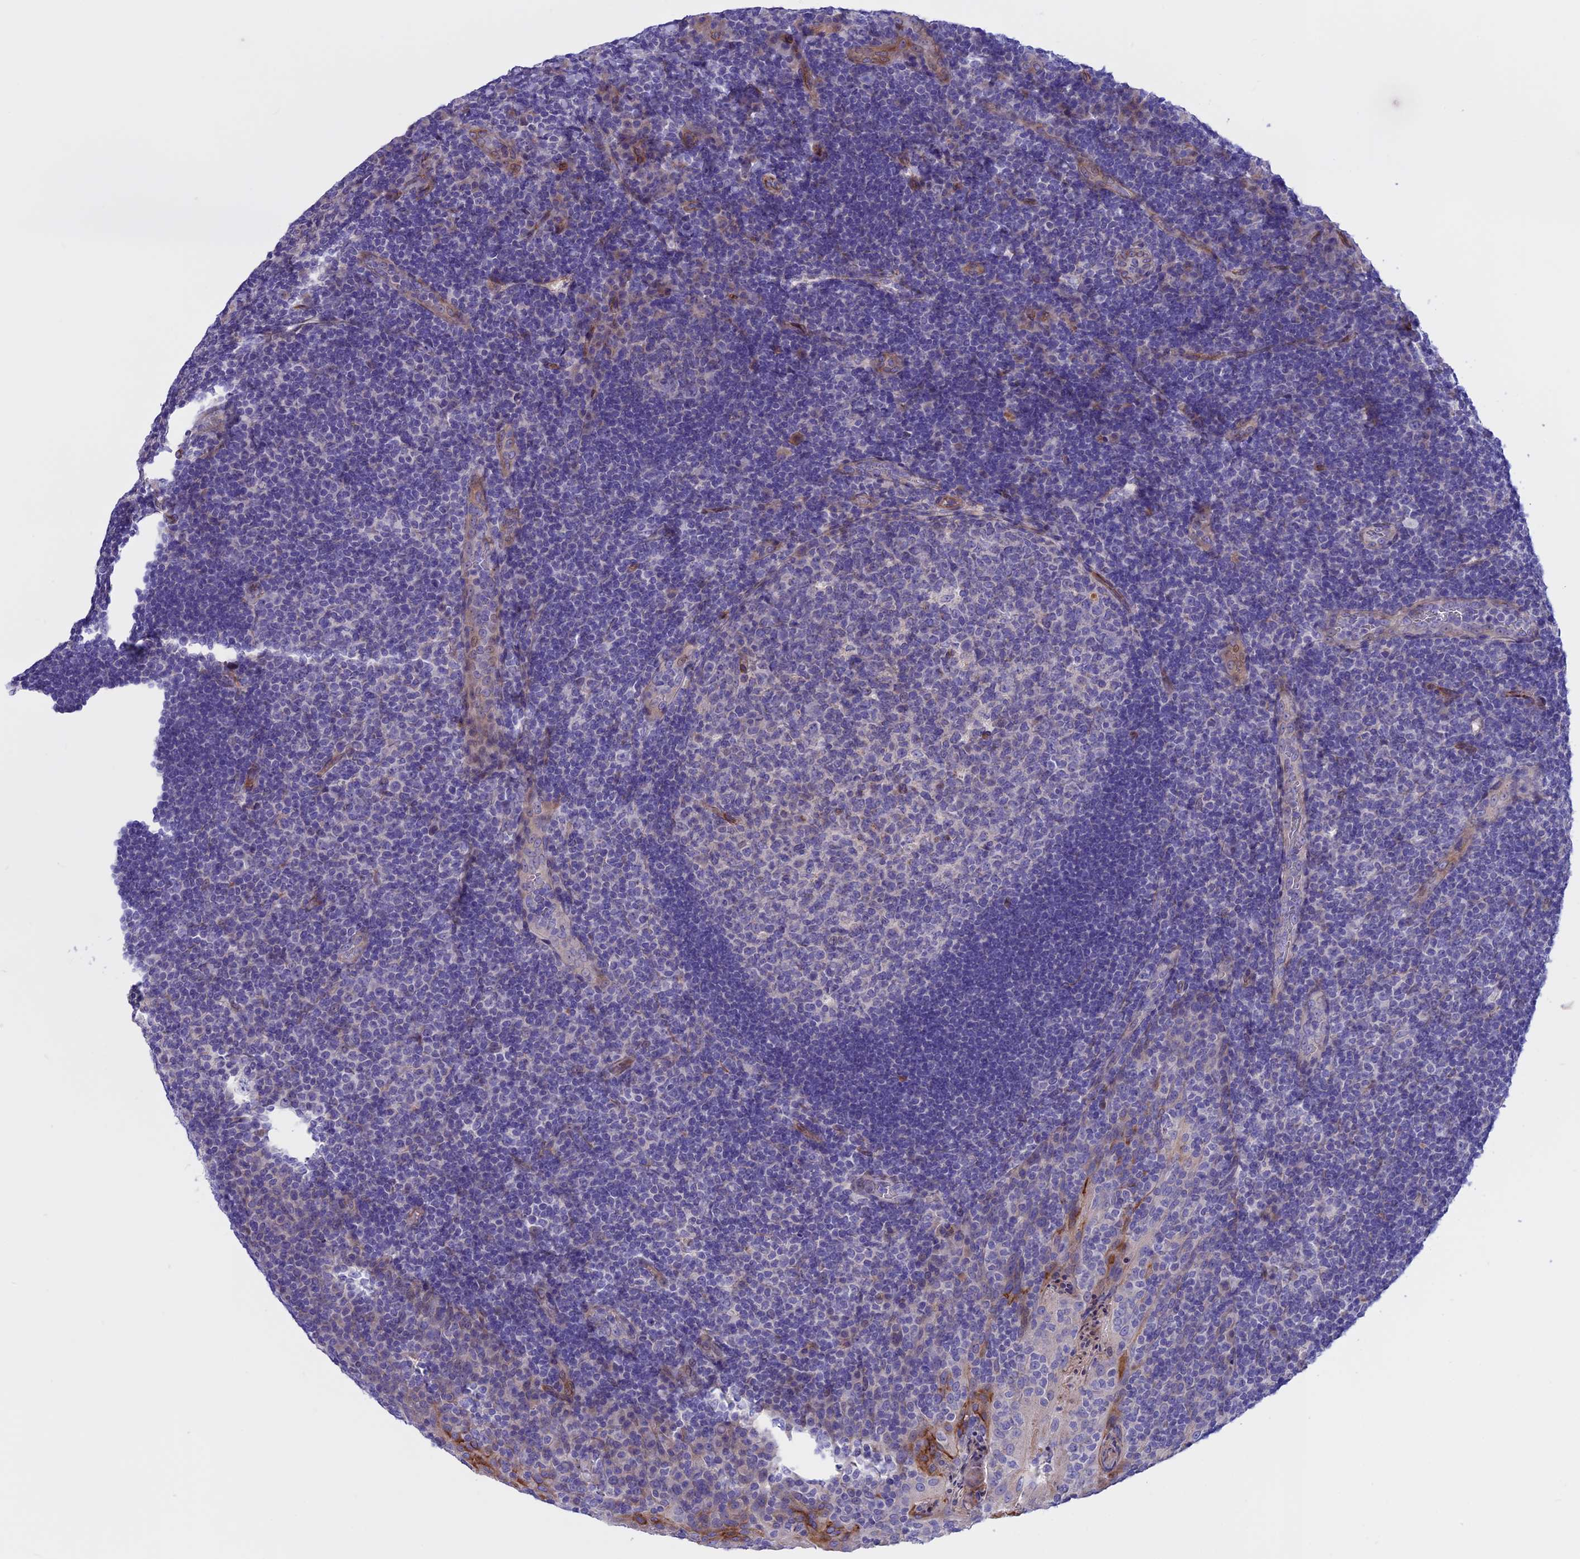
{"staining": {"intensity": "negative", "quantity": "none", "location": "none"}, "tissue": "tonsil", "cell_type": "Germinal center cells", "image_type": "normal", "snomed": [{"axis": "morphology", "description": "Normal tissue, NOS"}, {"axis": "topography", "description": "Tonsil"}], "caption": "Immunohistochemistry (IHC) micrograph of normal tonsil: human tonsil stained with DAB exhibits no significant protein expression in germinal center cells.", "gene": "TMEM138", "patient": {"sex": "male", "age": 17}}